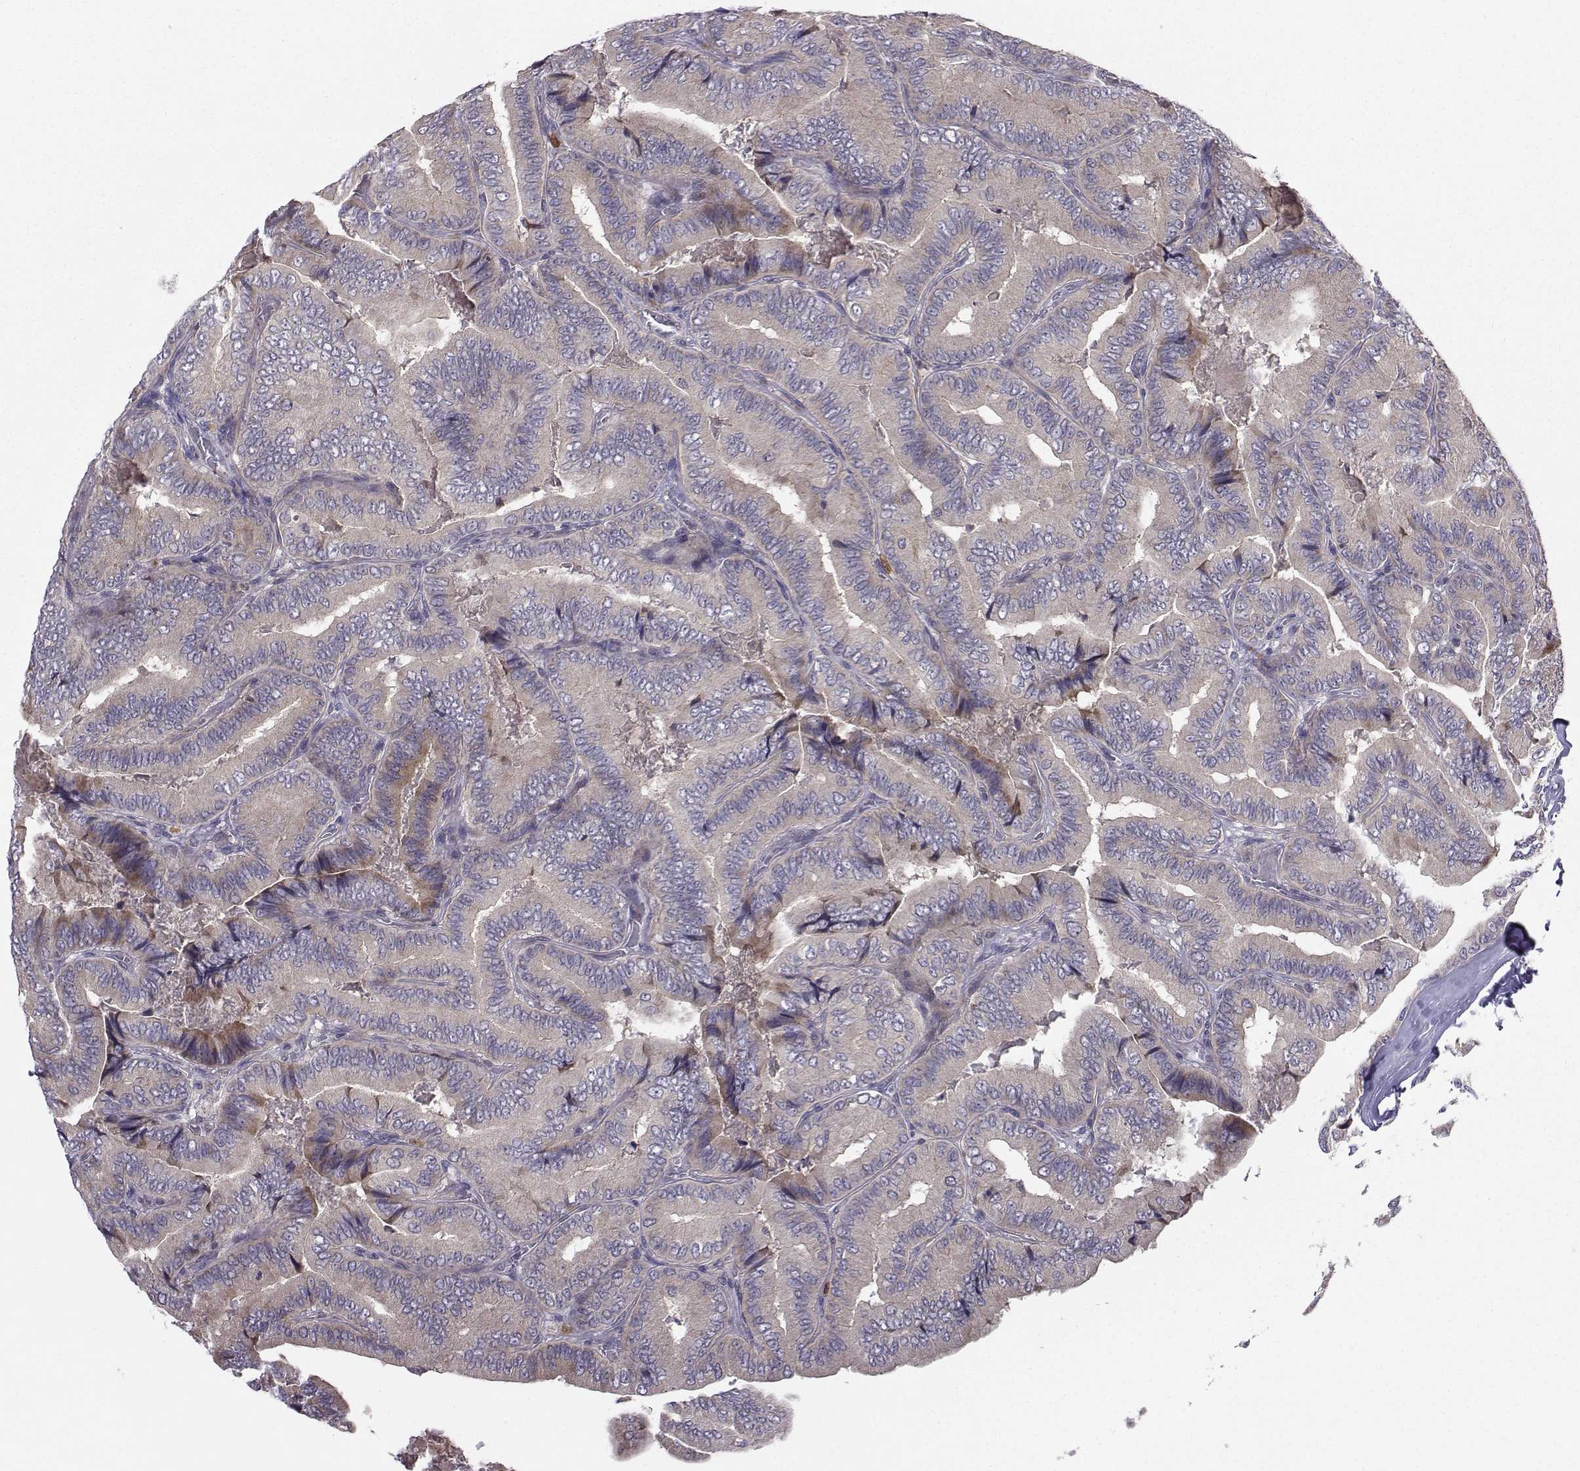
{"staining": {"intensity": "weak", "quantity": "<25%", "location": "cytoplasmic/membranous"}, "tissue": "thyroid cancer", "cell_type": "Tumor cells", "image_type": "cancer", "snomed": [{"axis": "morphology", "description": "Papillary adenocarcinoma, NOS"}, {"axis": "topography", "description": "Thyroid gland"}], "caption": "An image of thyroid papillary adenocarcinoma stained for a protein displays no brown staining in tumor cells. The staining was performed using DAB (3,3'-diaminobenzidine) to visualize the protein expression in brown, while the nuclei were stained in blue with hematoxylin (Magnification: 20x).", "gene": "STXBP5", "patient": {"sex": "male", "age": 61}}